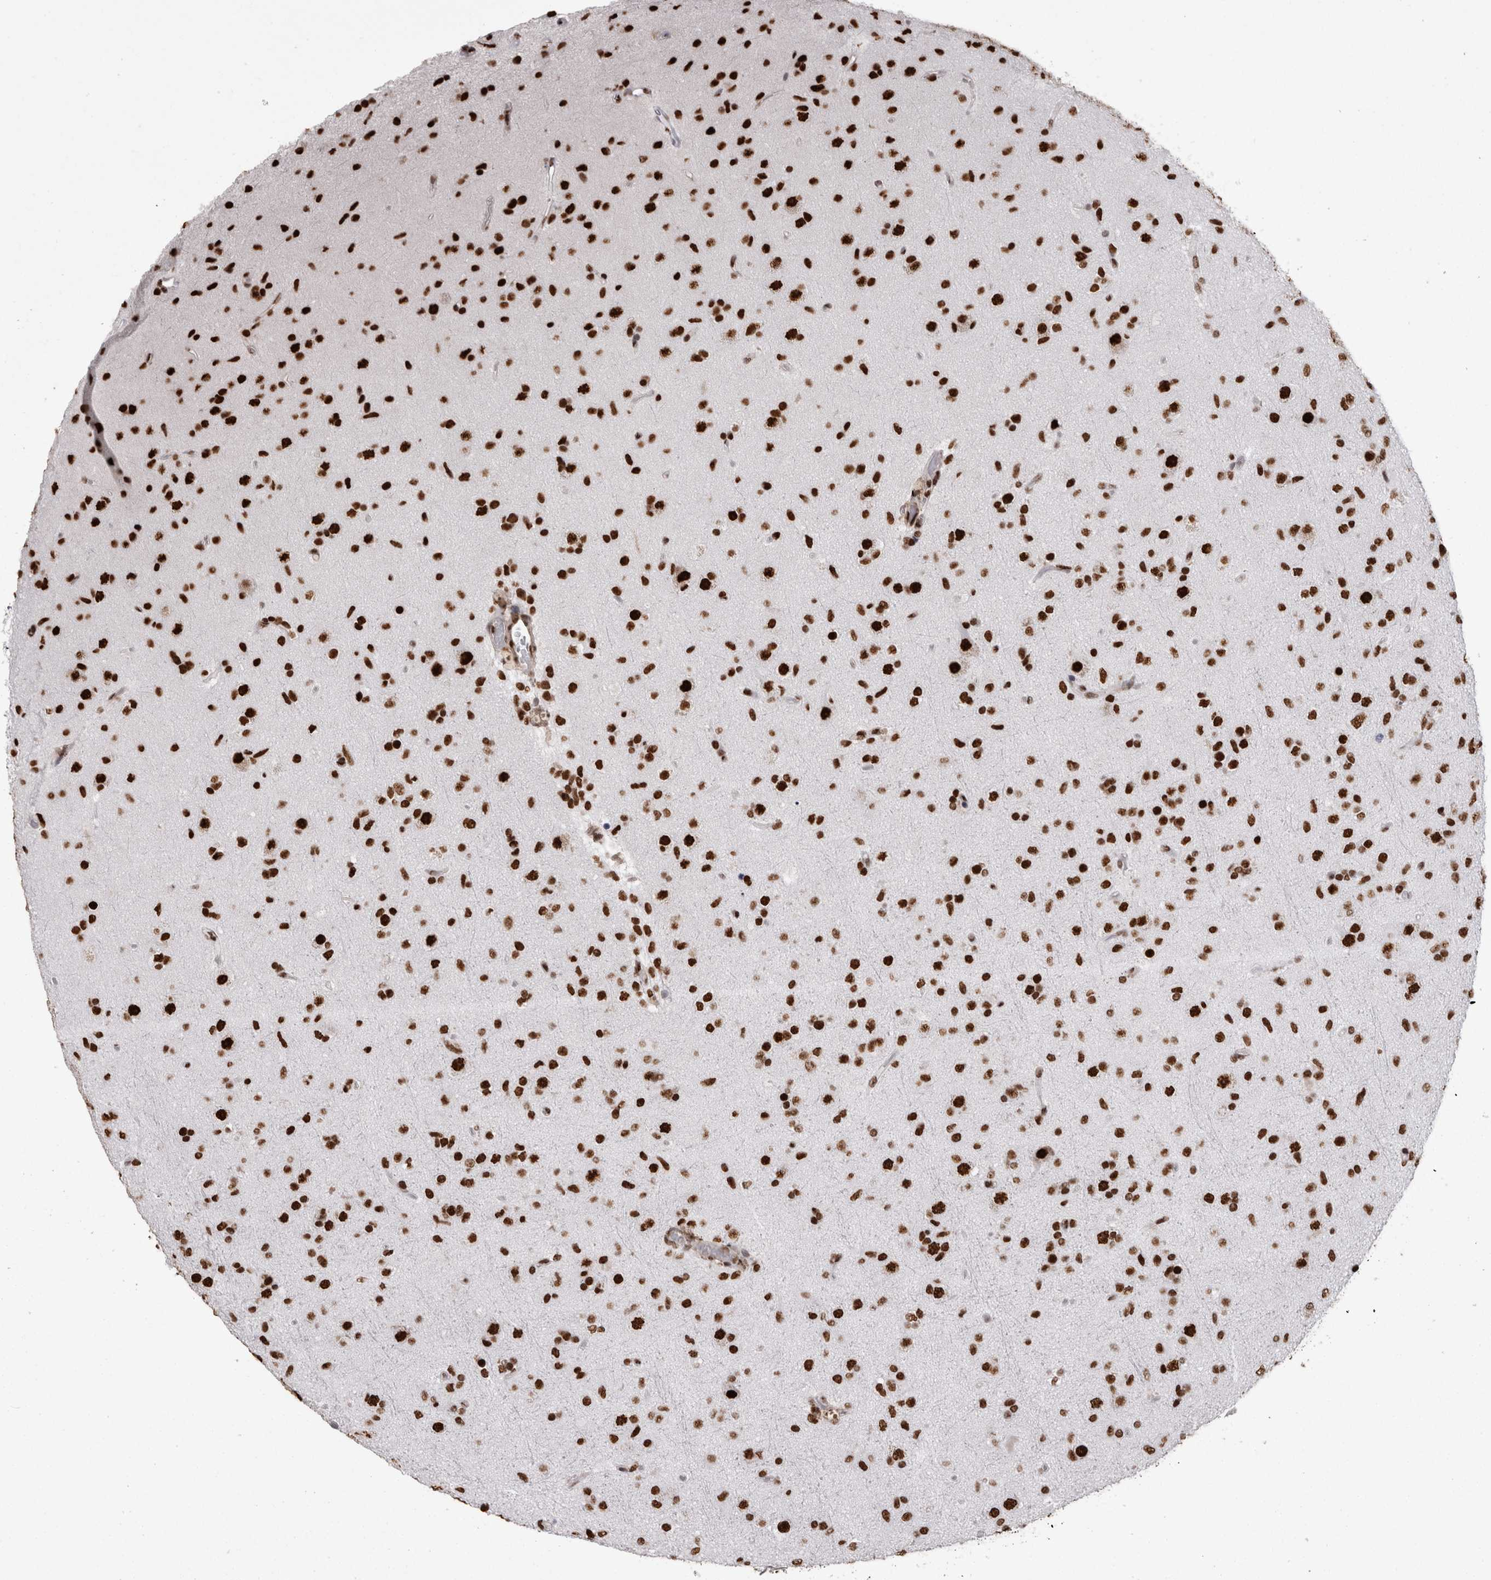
{"staining": {"intensity": "strong", "quantity": ">75%", "location": "nuclear"}, "tissue": "glioma", "cell_type": "Tumor cells", "image_type": "cancer", "snomed": [{"axis": "morphology", "description": "Glioma, malignant, Low grade"}, {"axis": "topography", "description": "Brain"}], "caption": "Immunohistochemical staining of human malignant glioma (low-grade) shows strong nuclear protein expression in approximately >75% of tumor cells.", "gene": "HNRNPM", "patient": {"sex": "male", "age": 65}}